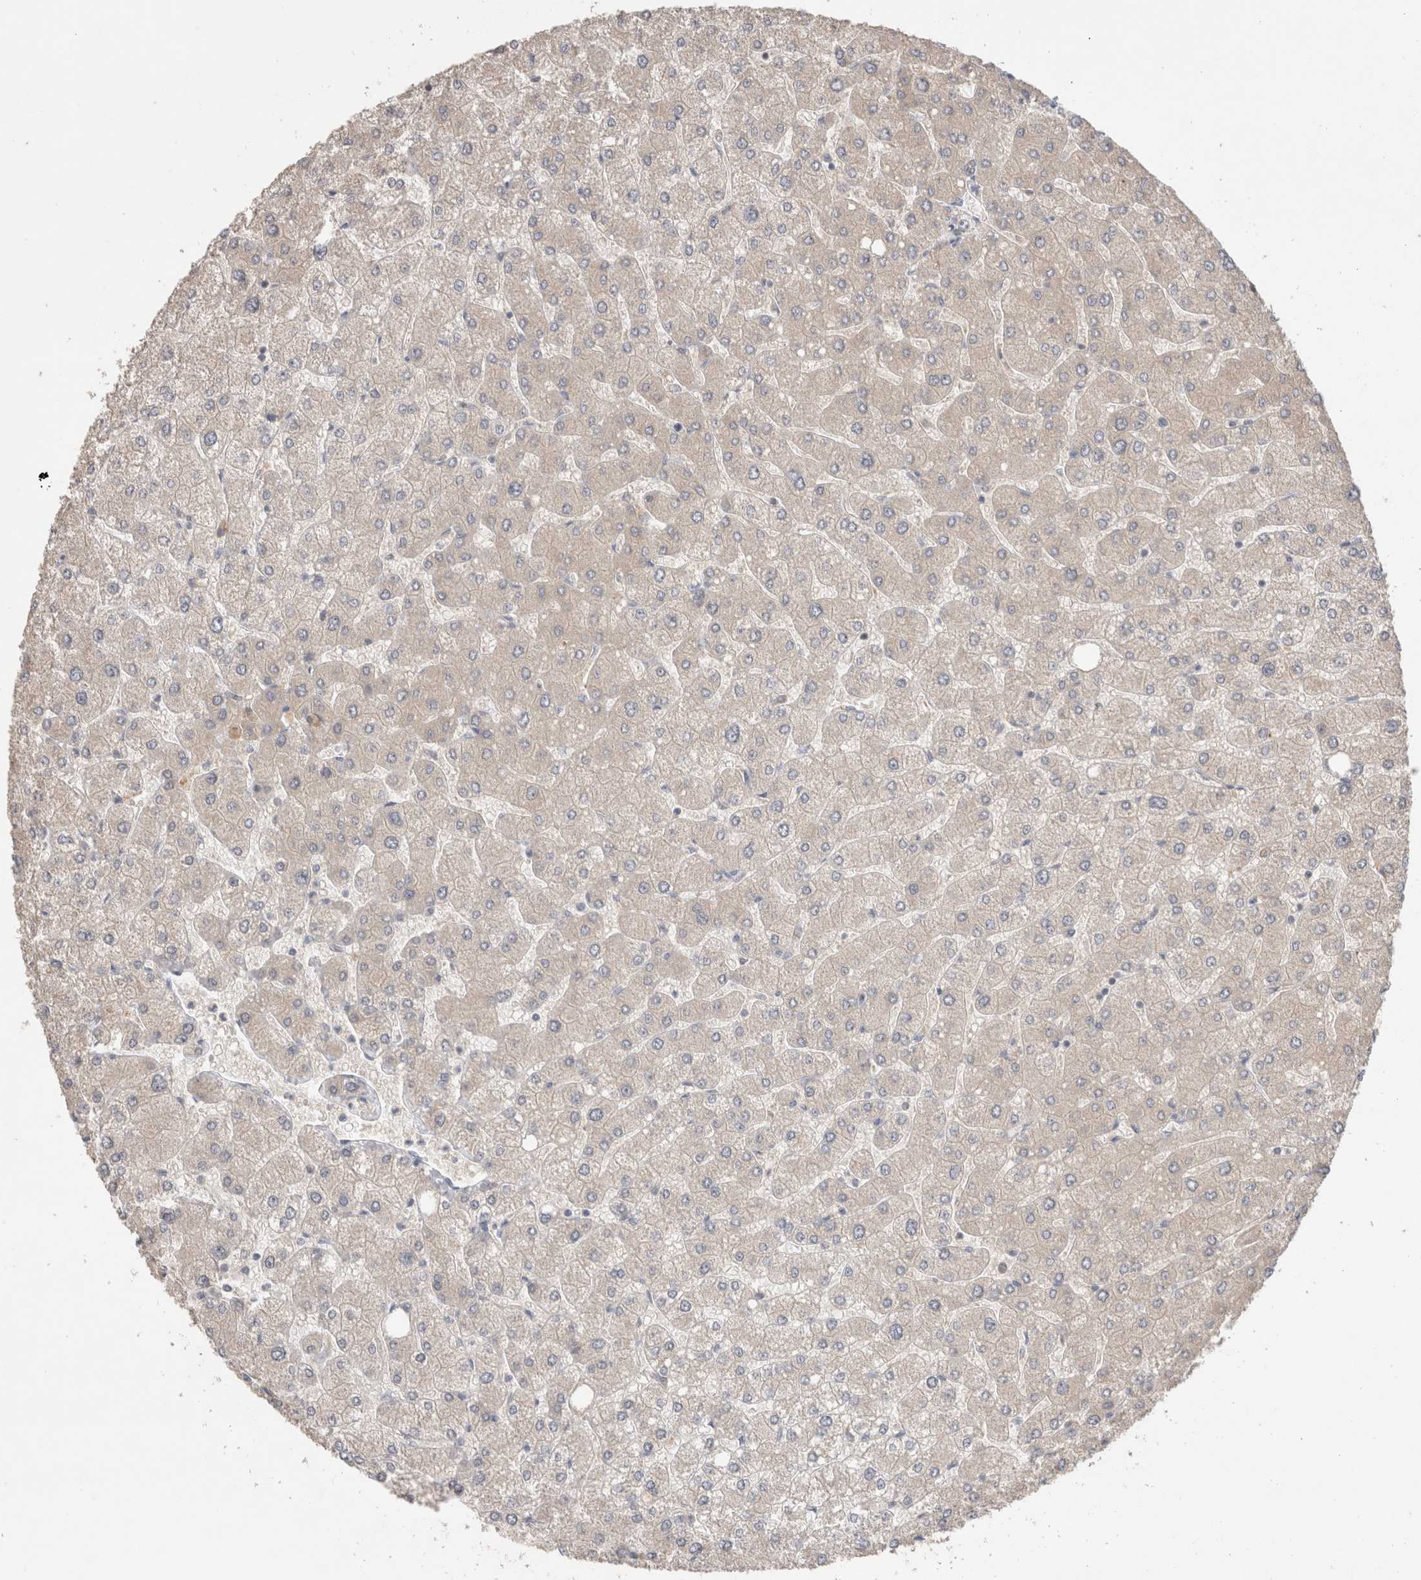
{"staining": {"intensity": "negative", "quantity": "none", "location": "none"}, "tissue": "liver", "cell_type": "Cholangiocytes", "image_type": "normal", "snomed": [{"axis": "morphology", "description": "Normal tissue, NOS"}, {"axis": "topography", "description": "Liver"}], "caption": "Protein analysis of normal liver exhibits no significant staining in cholangiocytes.", "gene": "SLC29A1", "patient": {"sex": "male", "age": 55}}